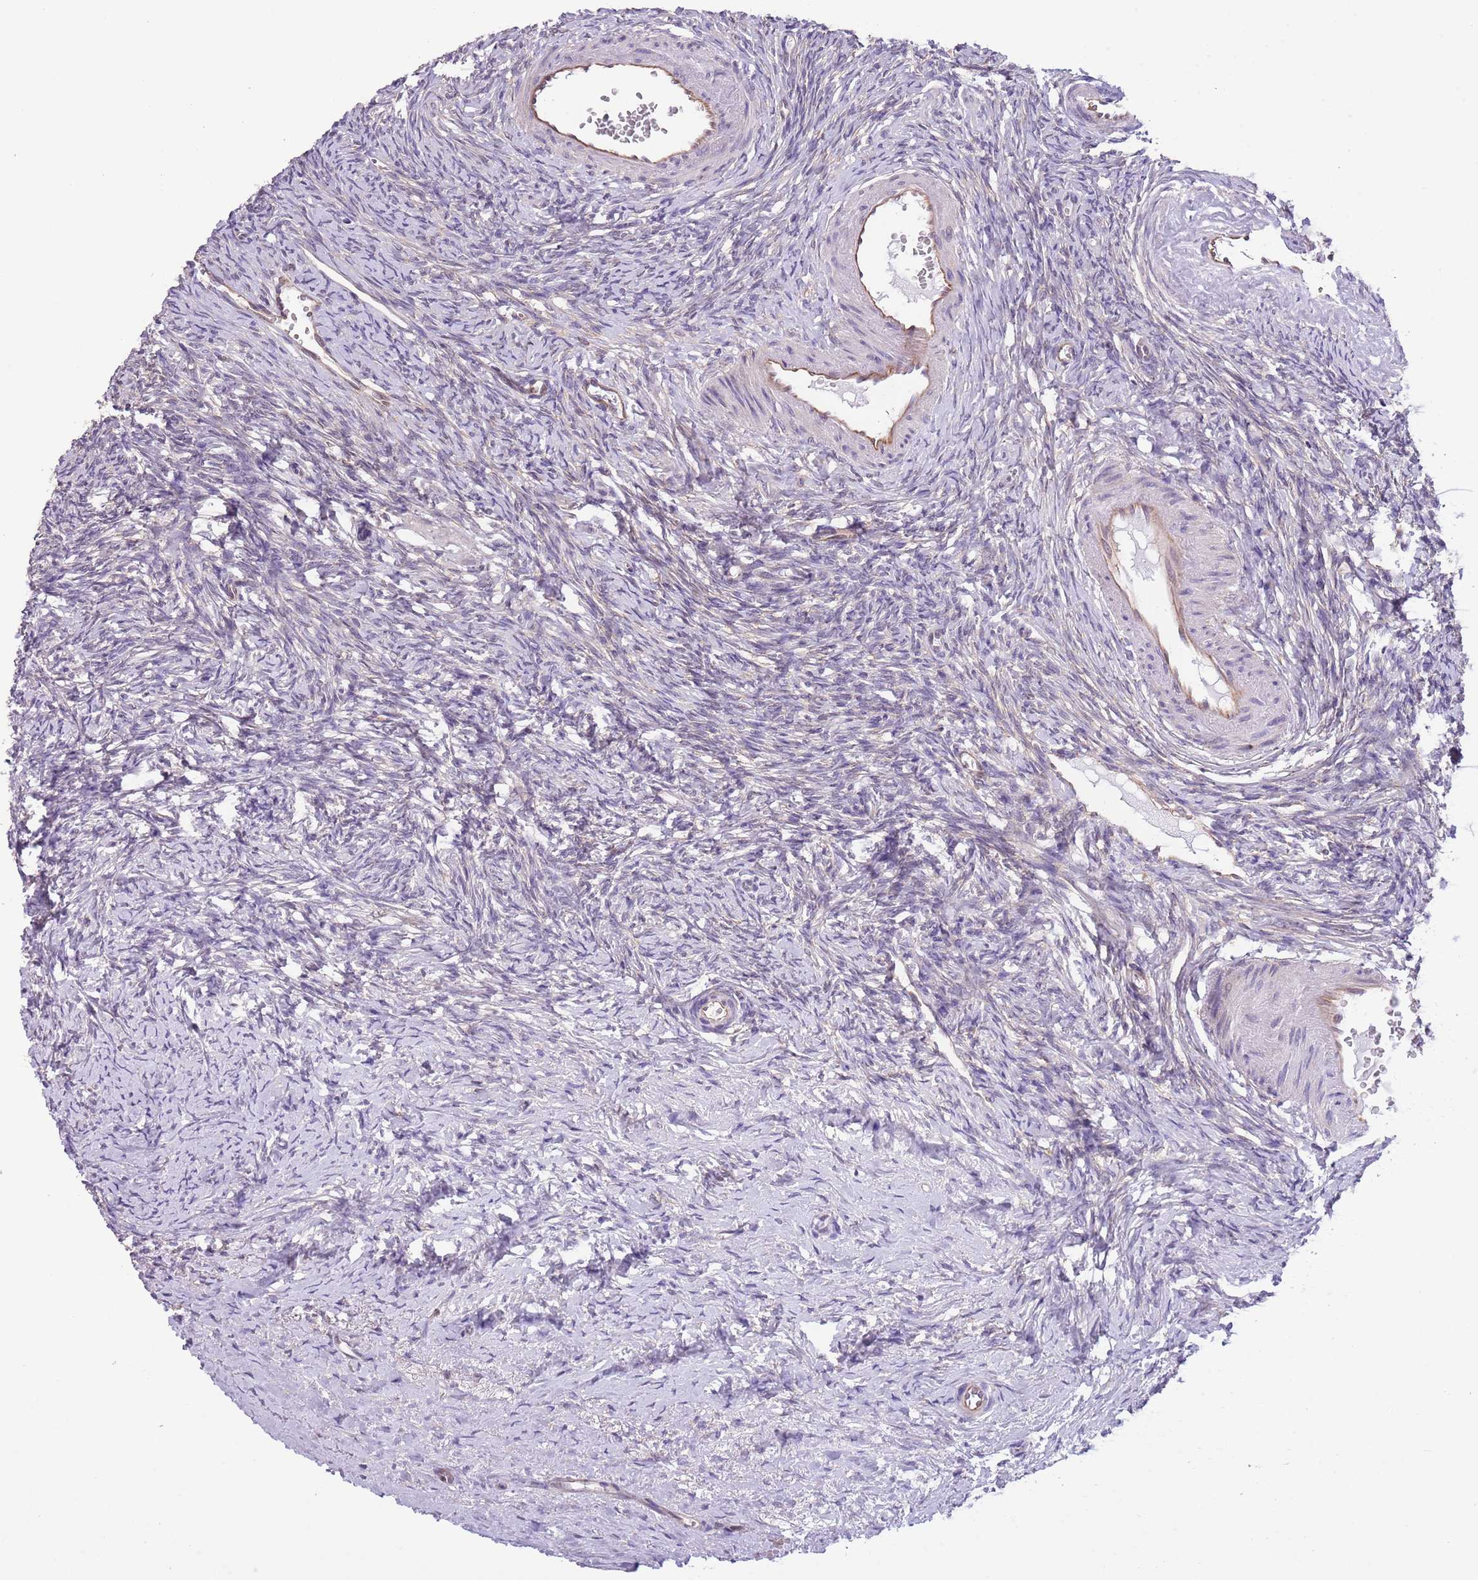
{"staining": {"intensity": "negative", "quantity": "none", "location": "none"}, "tissue": "ovary", "cell_type": "Ovarian stroma cells", "image_type": "normal", "snomed": [{"axis": "morphology", "description": "Normal tissue, NOS"}, {"axis": "morphology", "description": "Developmental malformation"}, {"axis": "topography", "description": "Ovary"}], "caption": "IHC image of benign ovary: human ovary stained with DAB shows no significant protein staining in ovarian stroma cells.", "gene": "CREBZF", "patient": {"sex": "female", "age": 39}}